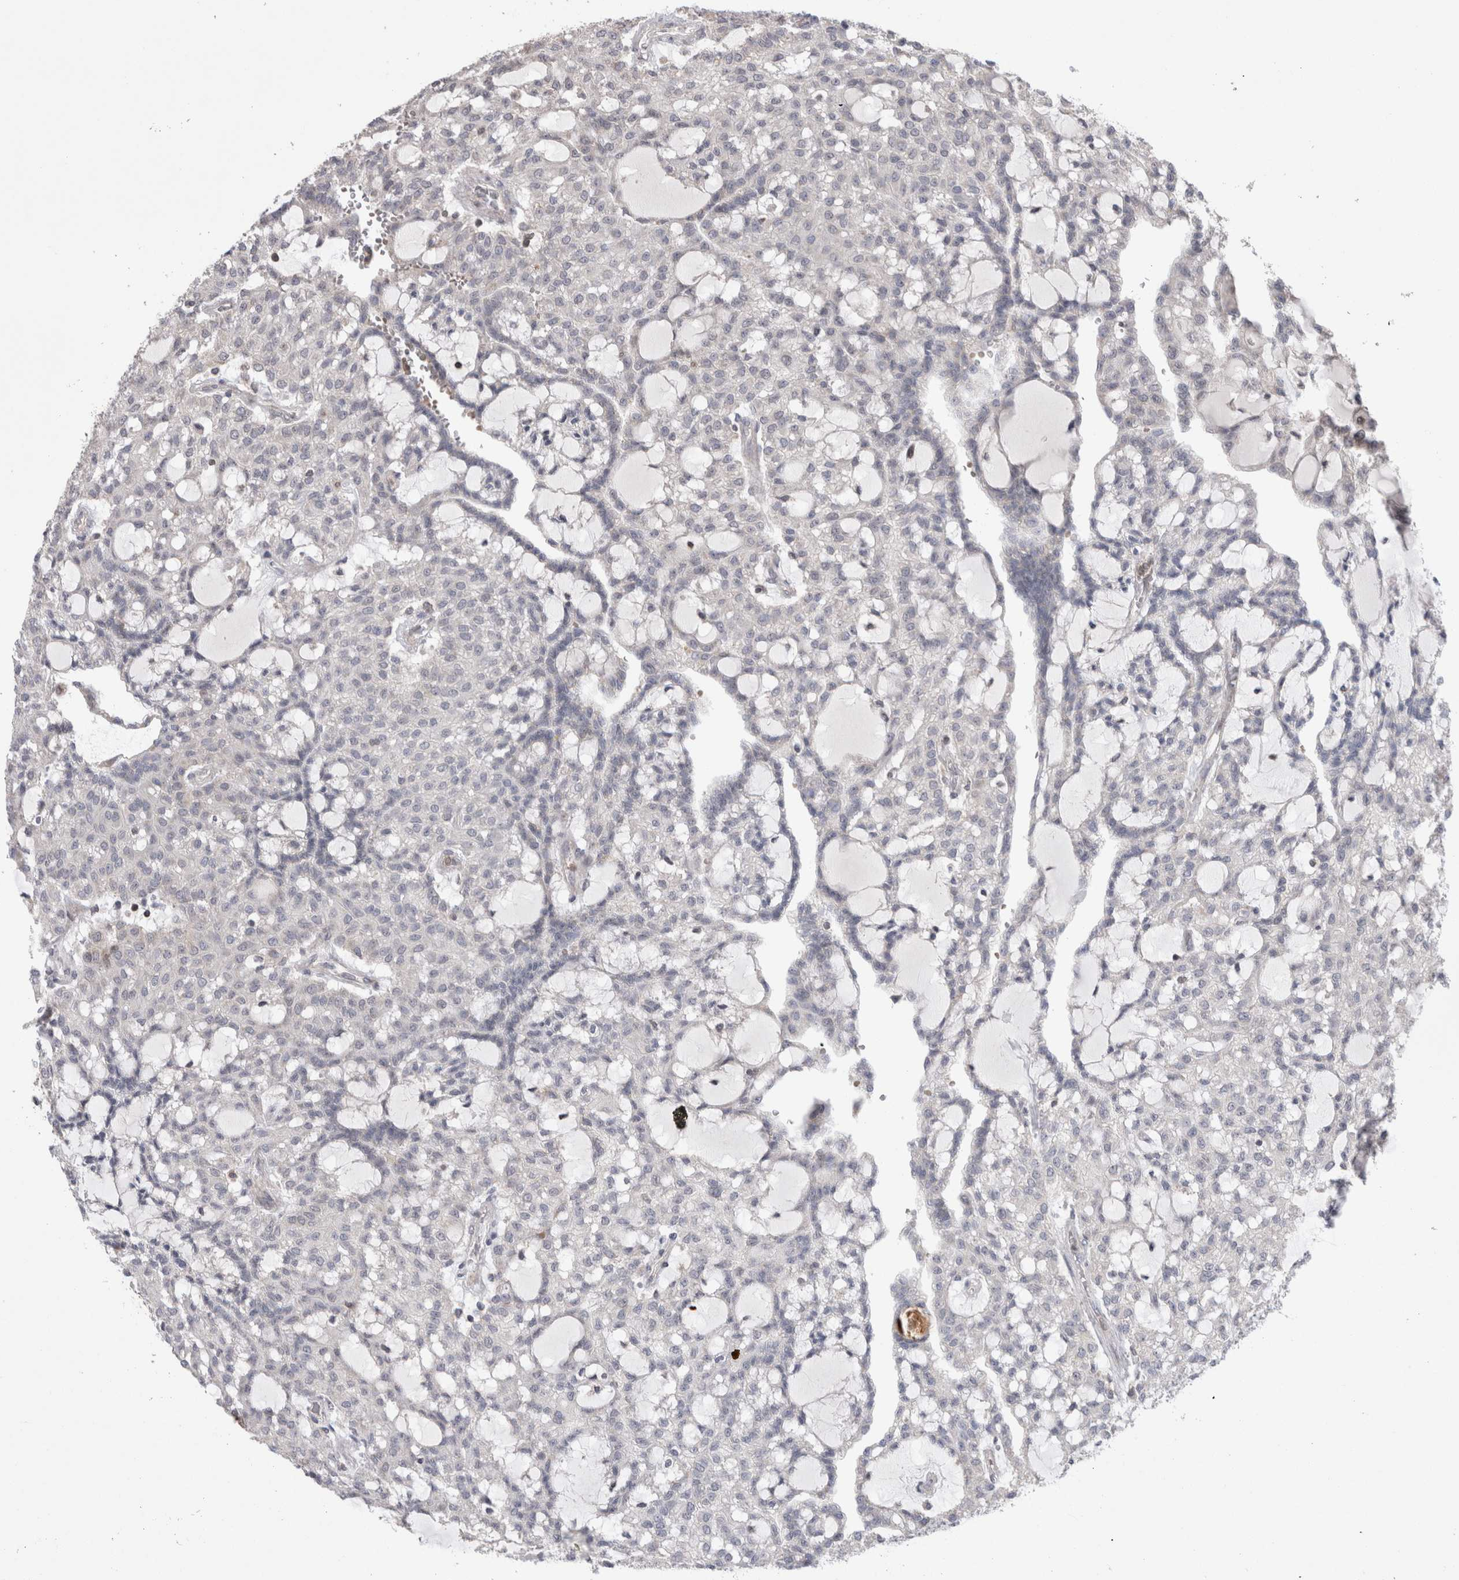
{"staining": {"intensity": "negative", "quantity": "none", "location": "none"}, "tissue": "renal cancer", "cell_type": "Tumor cells", "image_type": "cancer", "snomed": [{"axis": "morphology", "description": "Adenocarcinoma, NOS"}, {"axis": "topography", "description": "Kidney"}], "caption": "Human adenocarcinoma (renal) stained for a protein using IHC exhibits no staining in tumor cells.", "gene": "DARS2", "patient": {"sex": "male", "age": 63}}